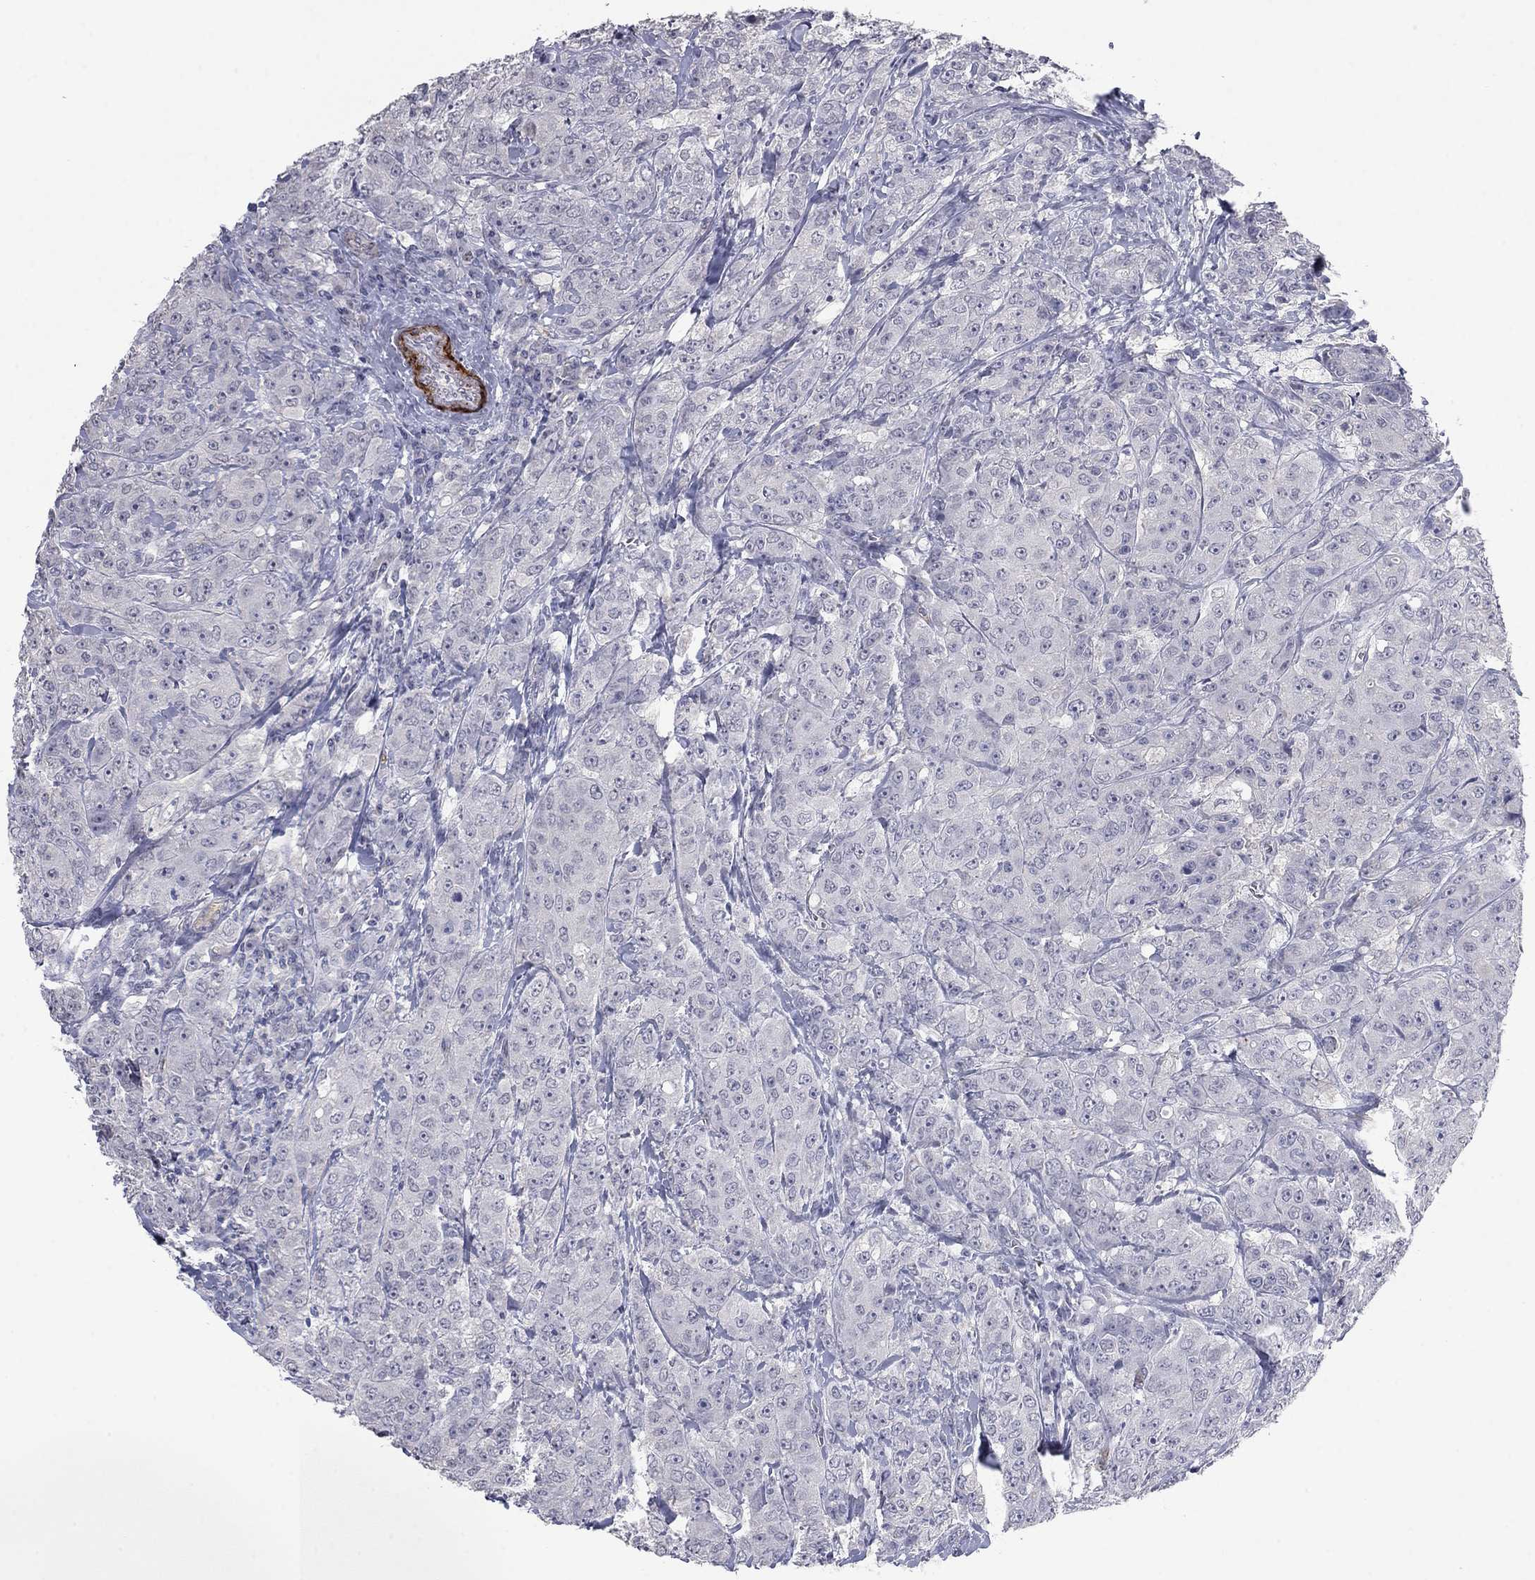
{"staining": {"intensity": "negative", "quantity": "none", "location": "none"}, "tissue": "breast cancer", "cell_type": "Tumor cells", "image_type": "cancer", "snomed": [{"axis": "morphology", "description": "Duct carcinoma"}, {"axis": "topography", "description": "Breast"}], "caption": "DAB immunohistochemical staining of human breast cancer (intraductal carcinoma) displays no significant expression in tumor cells. (DAB (3,3'-diaminobenzidine) immunohistochemistry visualized using brightfield microscopy, high magnification).", "gene": "IP6K3", "patient": {"sex": "female", "age": 43}}